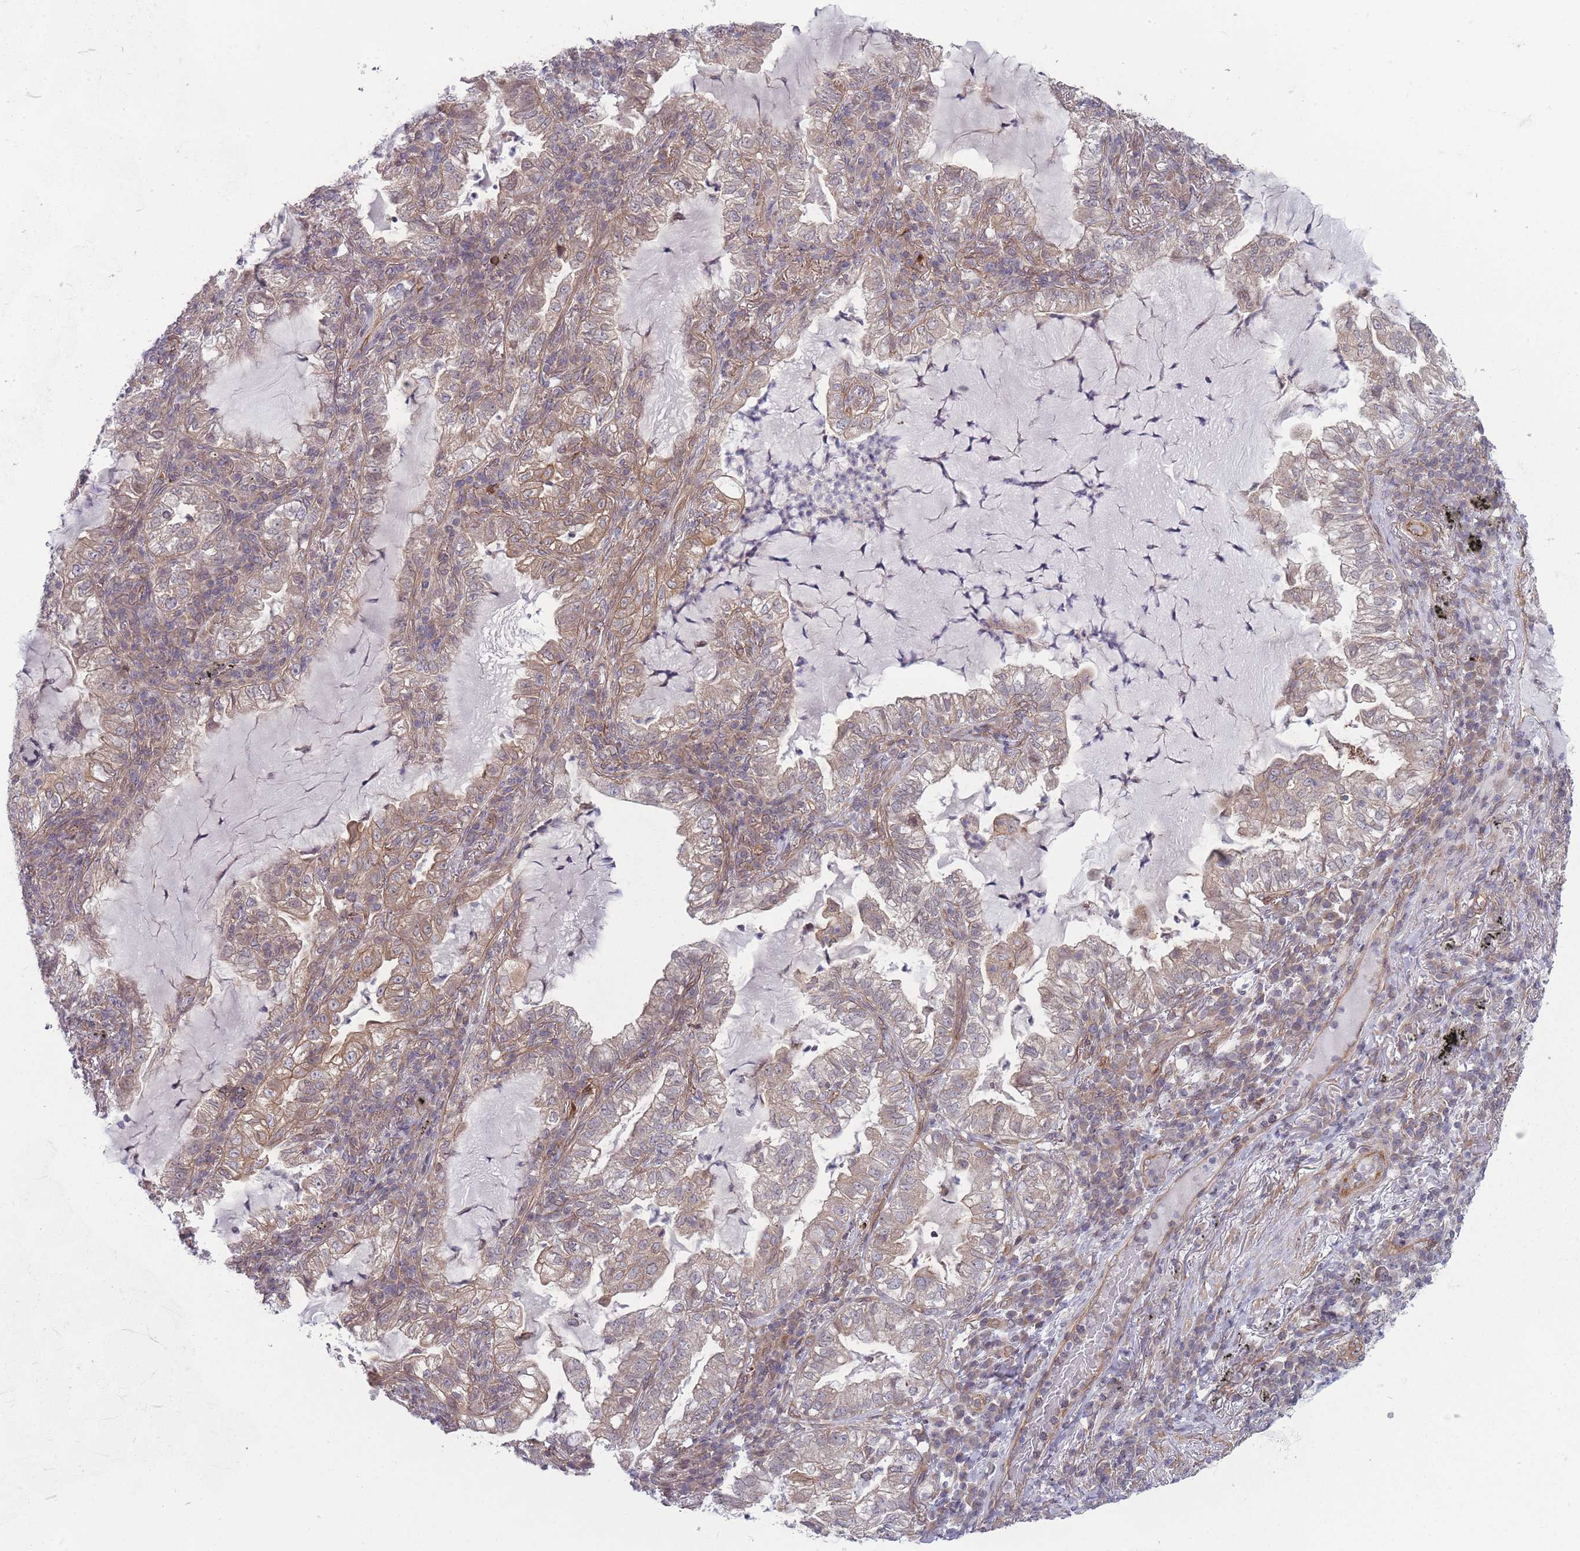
{"staining": {"intensity": "moderate", "quantity": "25%-75%", "location": "cytoplasmic/membranous"}, "tissue": "lung cancer", "cell_type": "Tumor cells", "image_type": "cancer", "snomed": [{"axis": "morphology", "description": "Adenocarcinoma, NOS"}, {"axis": "topography", "description": "Lung"}], "caption": "Immunohistochemical staining of adenocarcinoma (lung) reveals moderate cytoplasmic/membranous protein positivity in about 25%-75% of tumor cells. Nuclei are stained in blue.", "gene": "VRK2", "patient": {"sex": "female", "age": 73}}